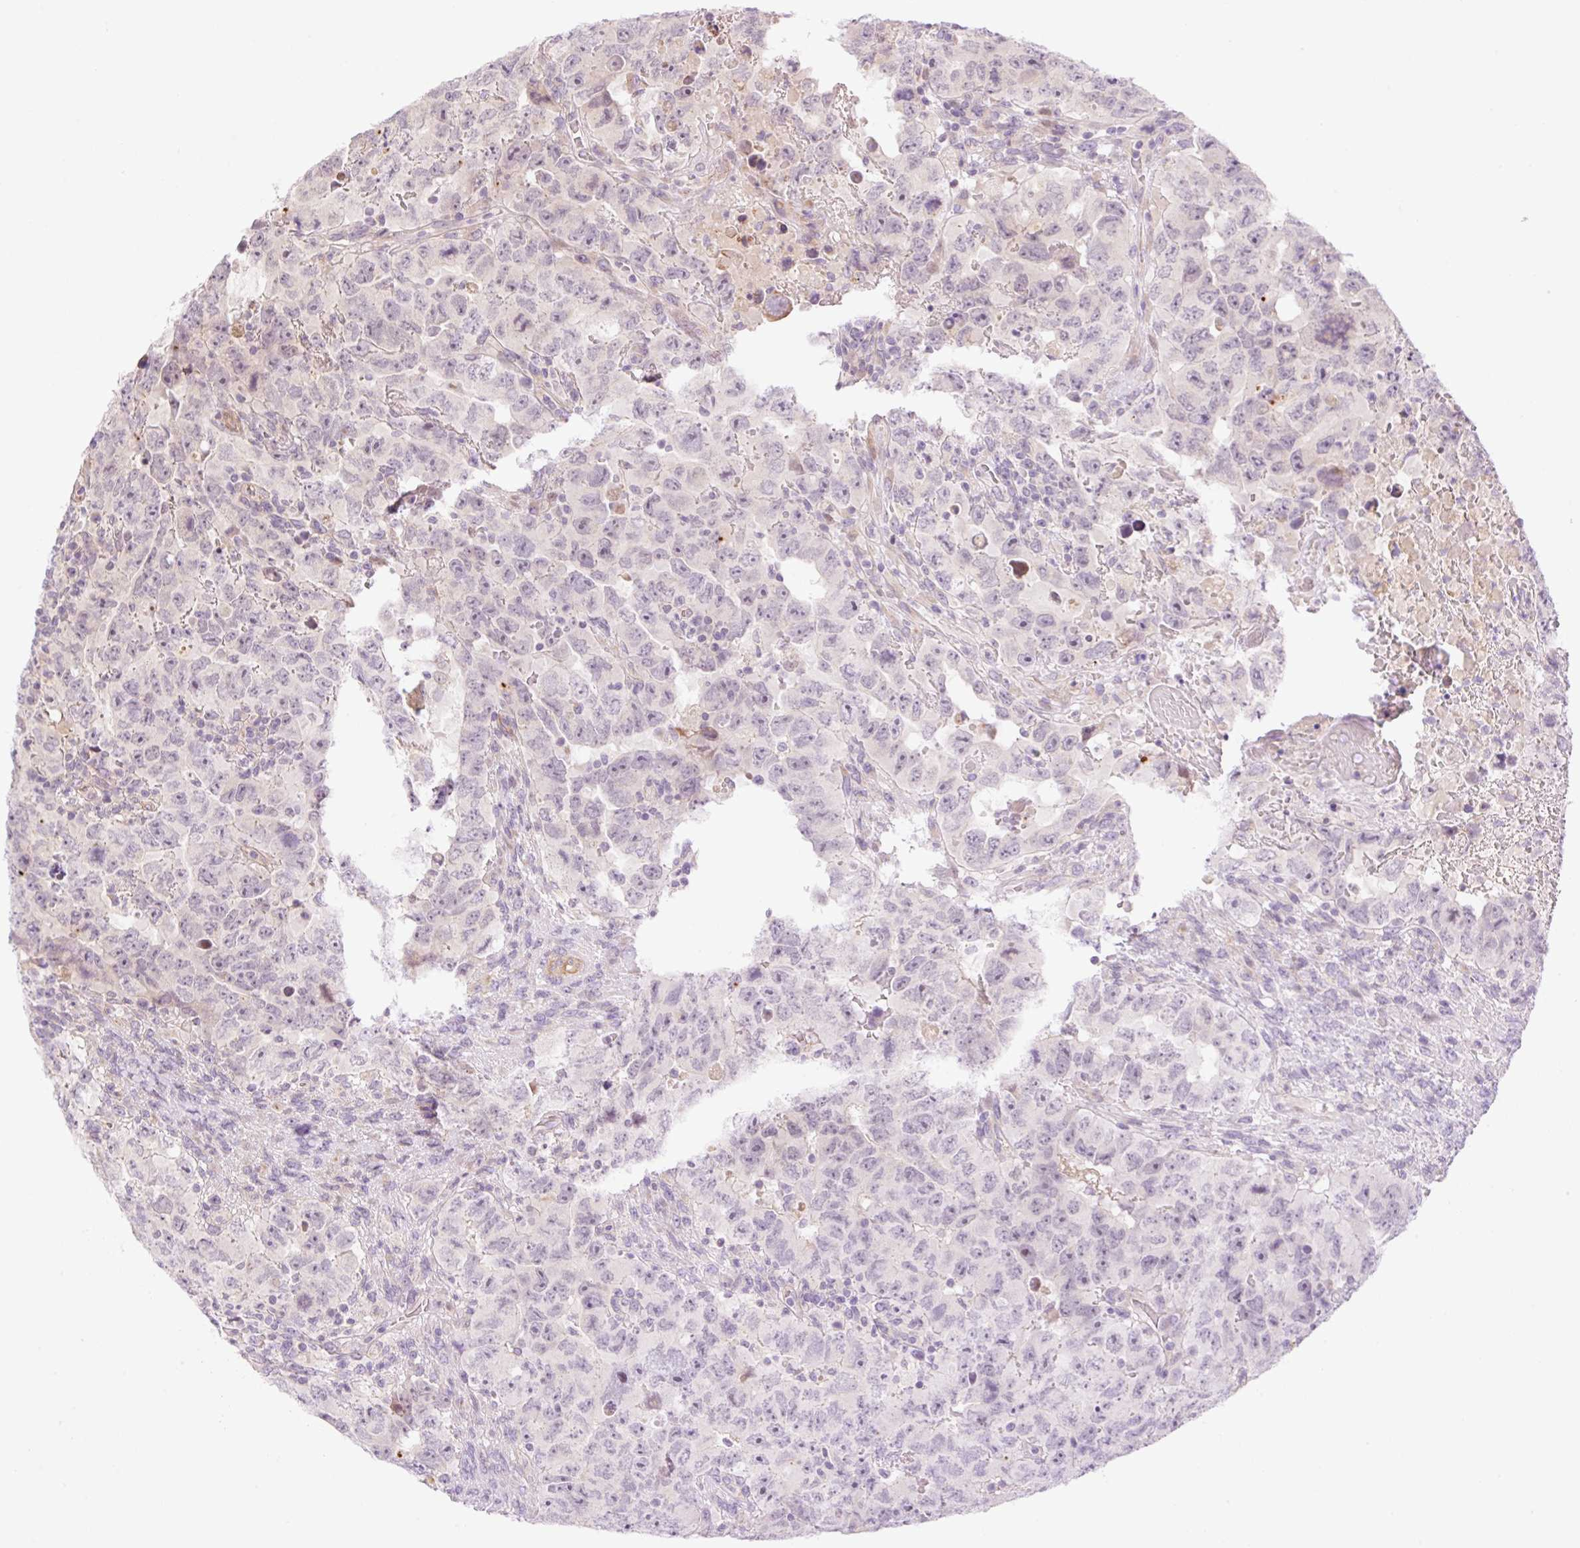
{"staining": {"intensity": "negative", "quantity": "none", "location": "none"}, "tissue": "testis cancer", "cell_type": "Tumor cells", "image_type": "cancer", "snomed": [{"axis": "morphology", "description": "Carcinoma, Embryonal, NOS"}, {"axis": "topography", "description": "Testis"}], "caption": "Tumor cells are negative for protein expression in human embryonal carcinoma (testis). The staining is performed using DAB brown chromogen with nuclei counter-stained in using hematoxylin.", "gene": "ZNF394", "patient": {"sex": "male", "age": 24}}